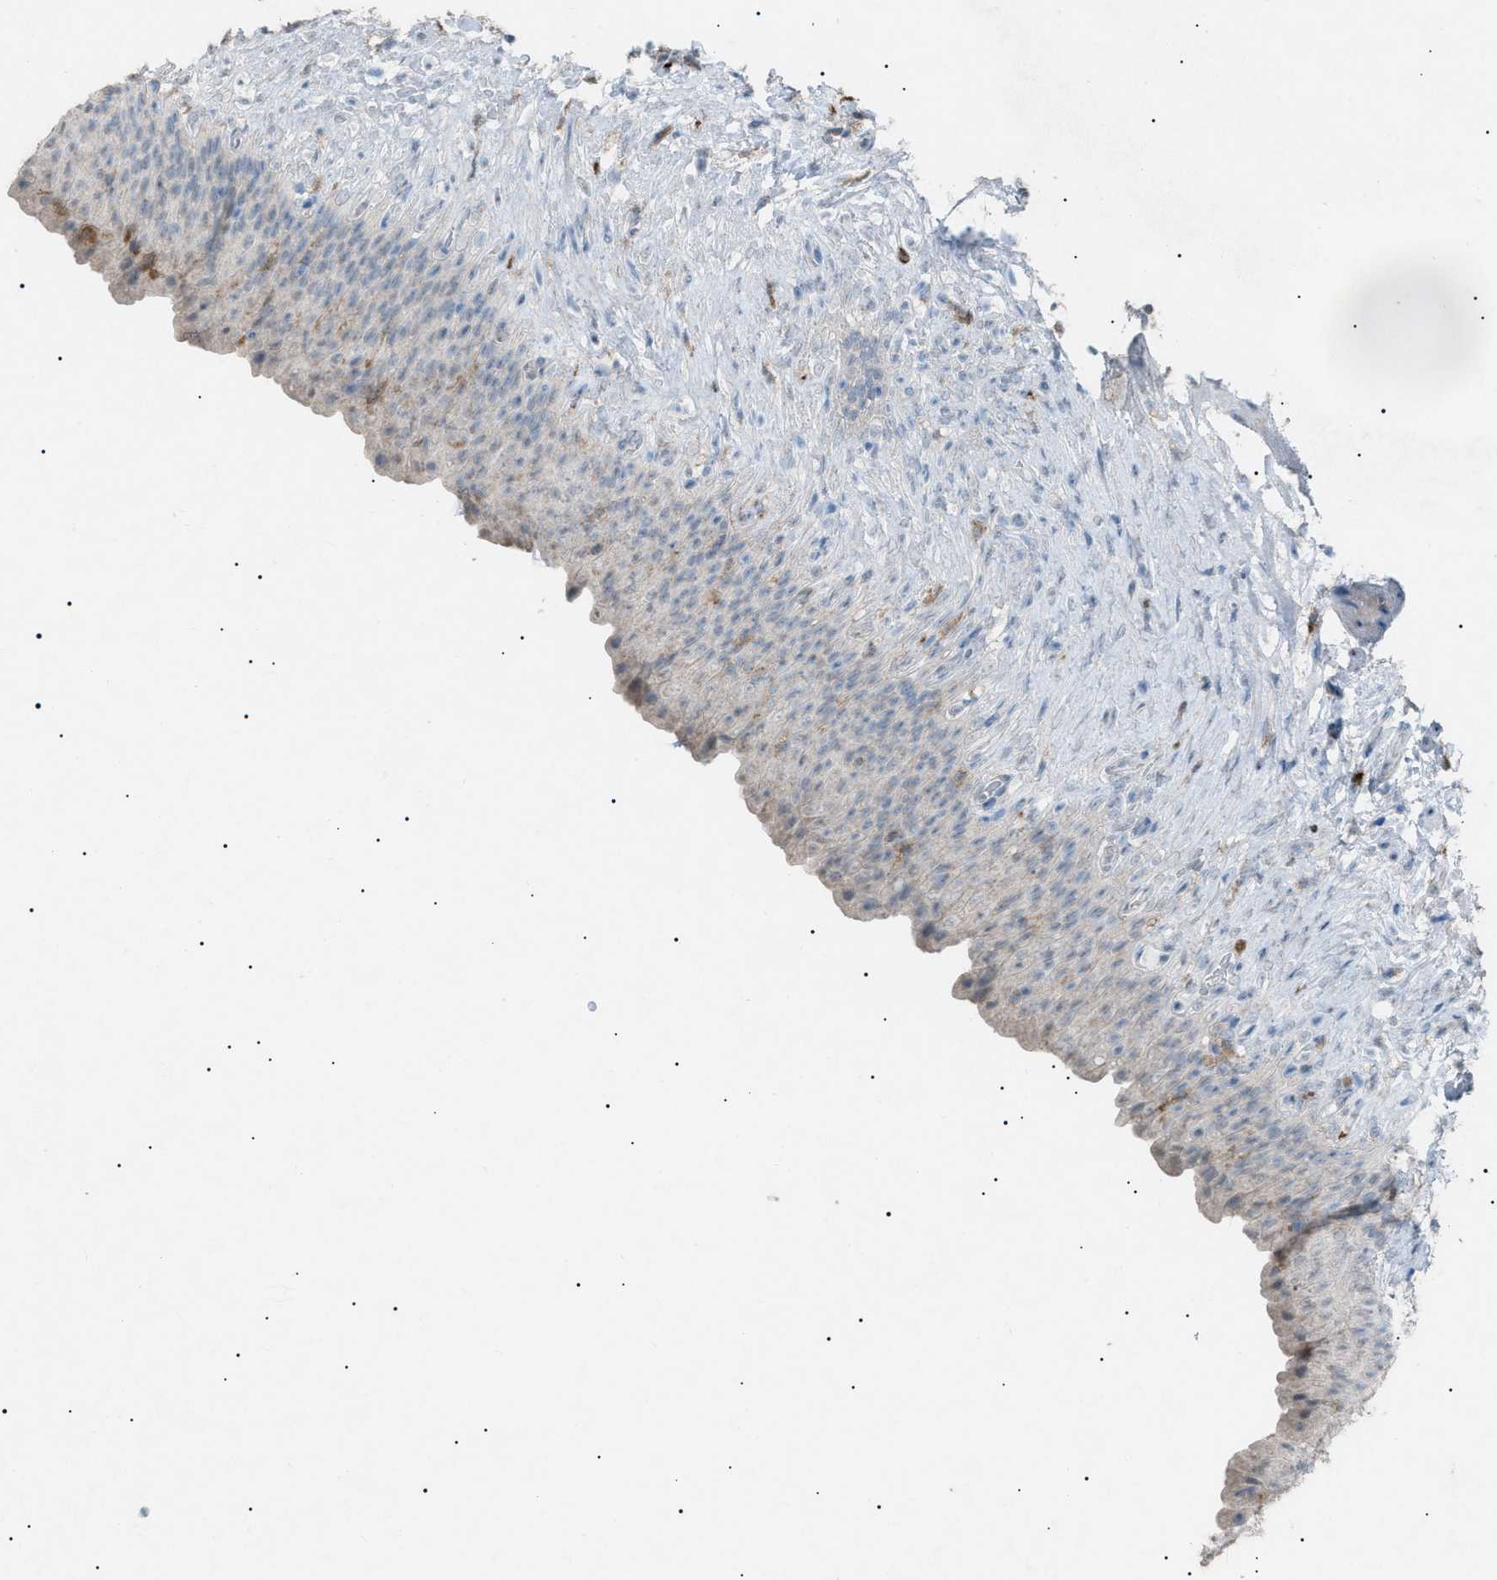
{"staining": {"intensity": "weak", "quantity": "<25%", "location": "cytoplasmic/membranous"}, "tissue": "urinary bladder", "cell_type": "Urothelial cells", "image_type": "normal", "snomed": [{"axis": "morphology", "description": "Normal tissue, NOS"}, {"axis": "topography", "description": "Urinary bladder"}], "caption": "IHC histopathology image of normal urinary bladder: urinary bladder stained with DAB (3,3'-diaminobenzidine) demonstrates no significant protein staining in urothelial cells.", "gene": "BTK", "patient": {"sex": "female", "age": 79}}